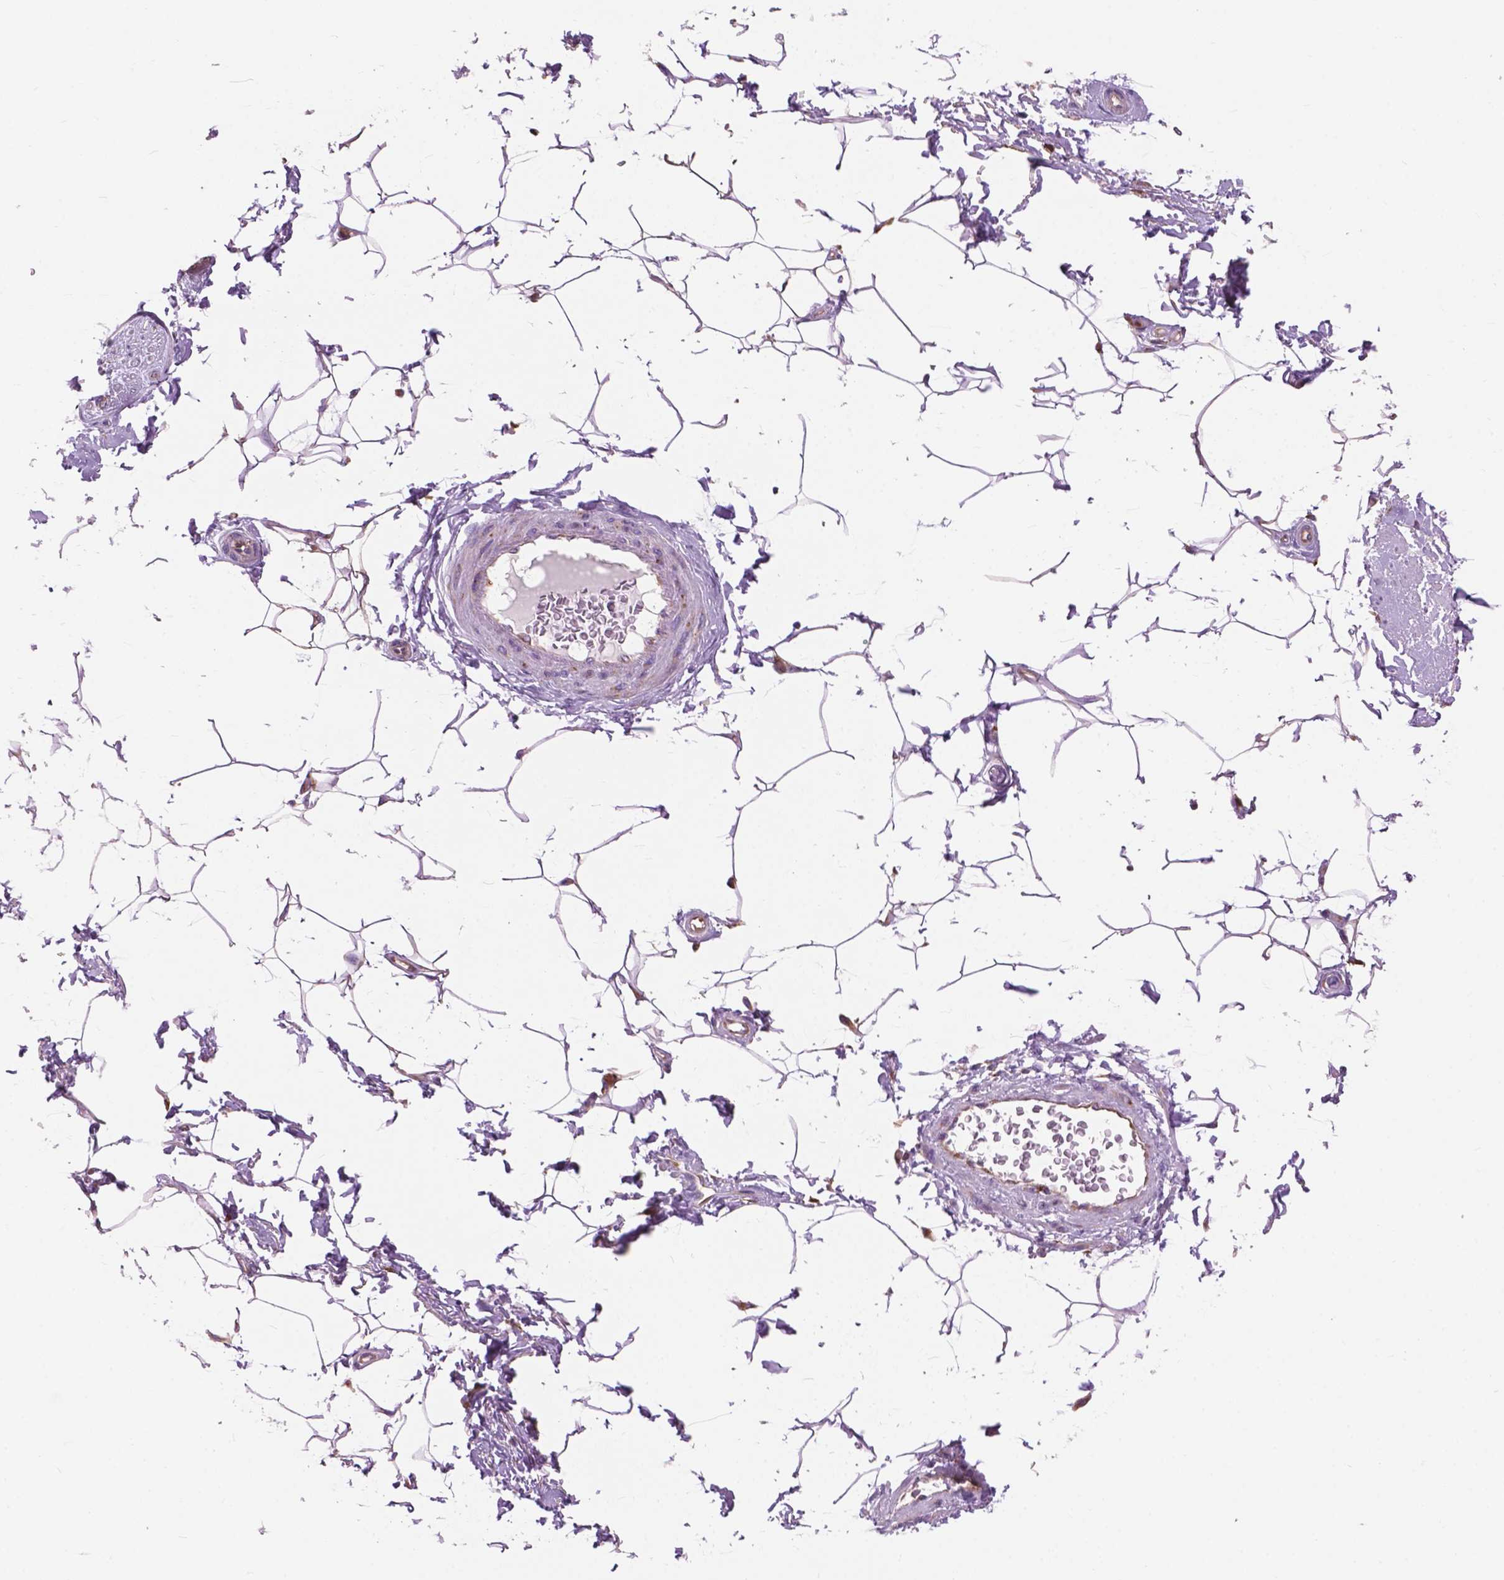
{"staining": {"intensity": "moderate", "quantity": ">75%", "location": "nuclear"}, "tissue": "adipose tissue", "cell_type": "Adipocytes", "image_type": "normal", "snomed": [{"axis": "morphology", "description": "Normal tissue, NOS"}, {"axis": "topography", "description": "Peripheral nerve tissue"}], "caption": "Immunohistochemistry (DAB) staining of normal human adipose tissue reveals moderate nuclear protein positivity in about >75% of adipocytes.", "gene": "RPL37A", "patient": {"sex": "male", "age": 51}}